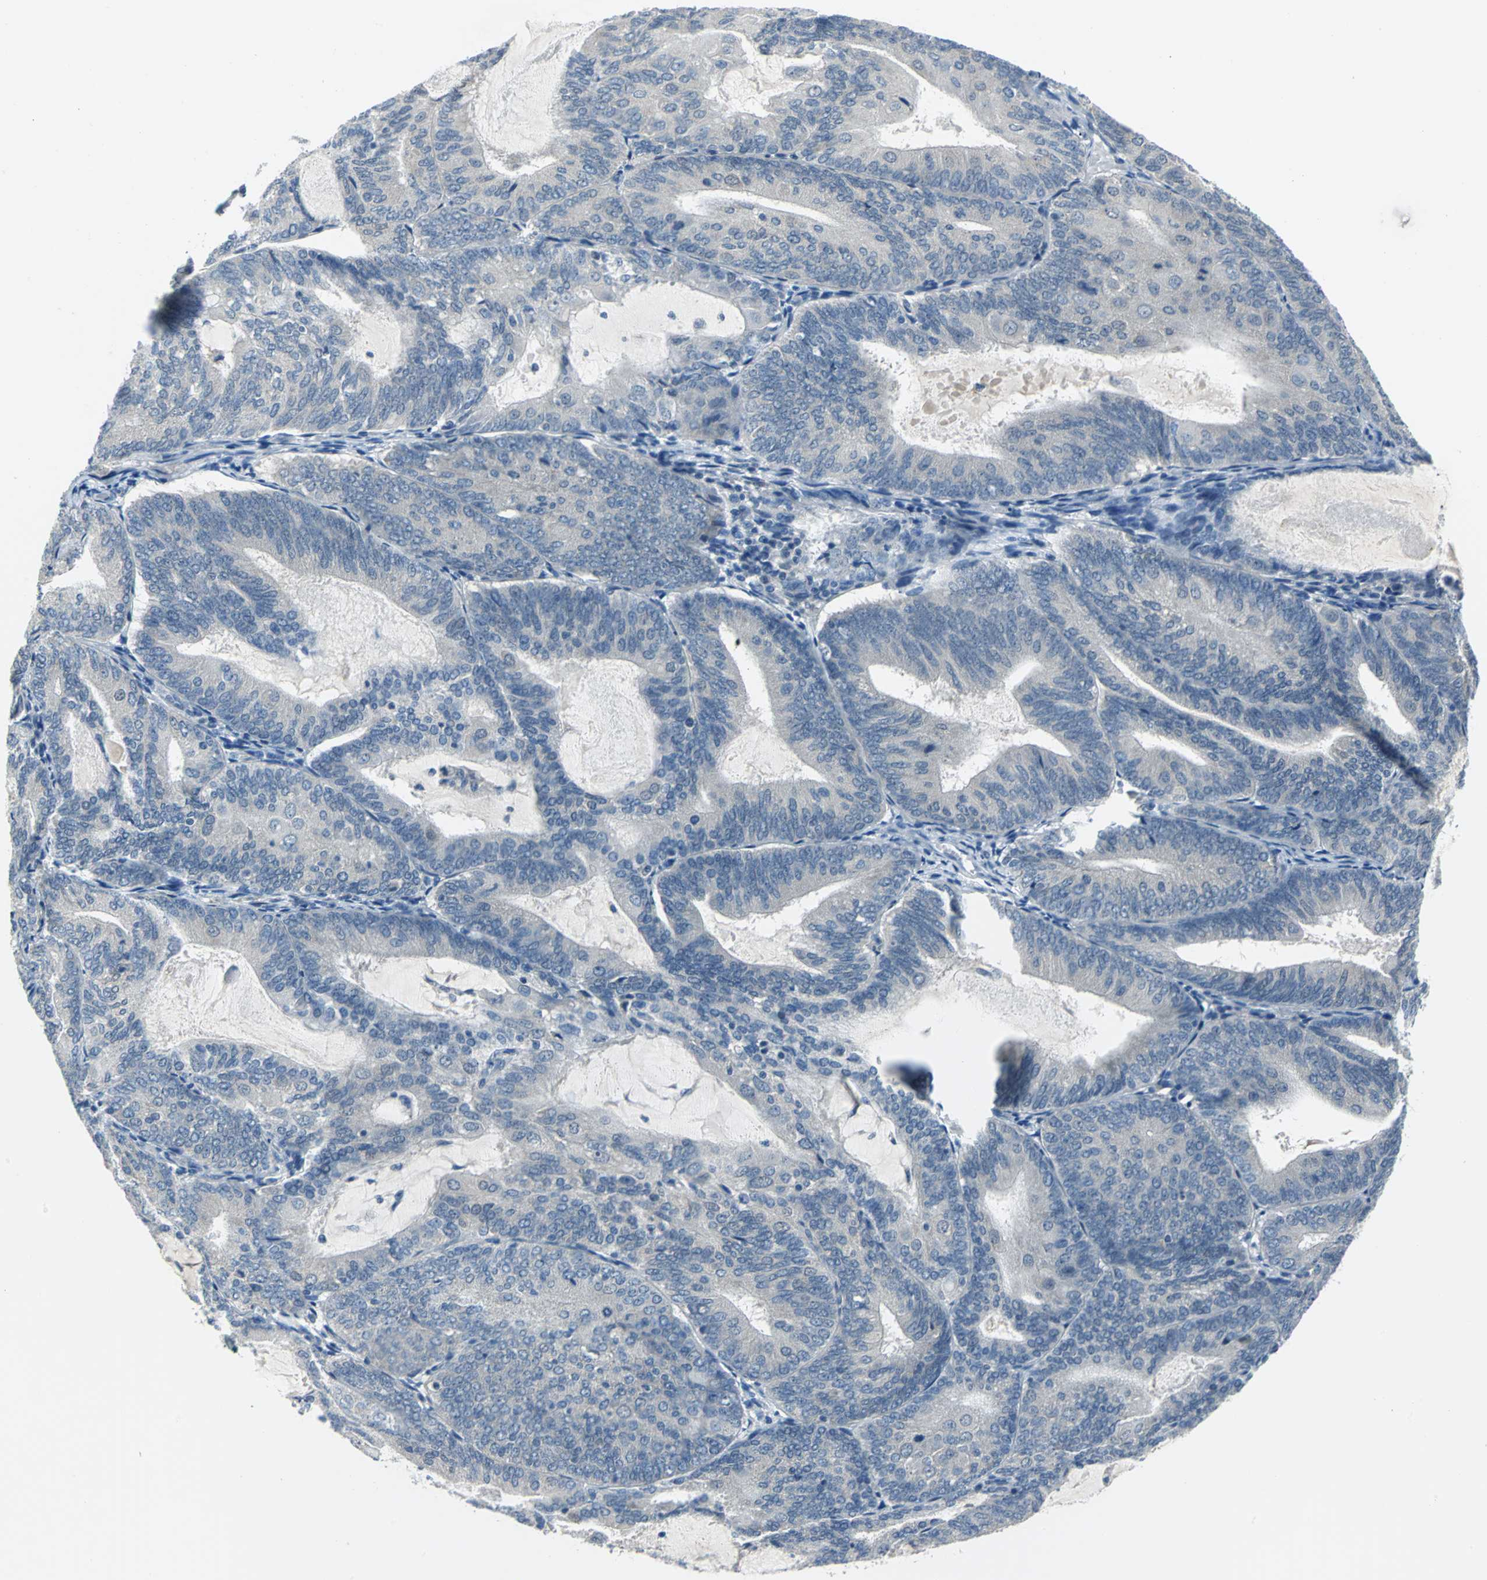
{"staining": {"intensity": "weak", "quantity": "25%-75%", "location": "cytoplasmic/membranous"}, "tissue": "endometrial cancer", "cell_type": "Tumor cells", "image_type": "cancer", "snomed": [{"axis": "morphology", "description": "Adenocarcinoma, NOS"}, {"axis": "topography", "description": "Endometrium"}], "caption": "A photomicrograph of human adenocarcinoma (endometrial) stained for a protein exhibits weak cytoplasmic/membranous brown staining in tumor cells. Using DAB (3,3'-diaminobenzidine) (brown) and hematoxylin (blue) stains, captured at high magnification using brightfield microscopy.", "gene": "ZNF415", "patient": {"sex": "female", "age": 81}}